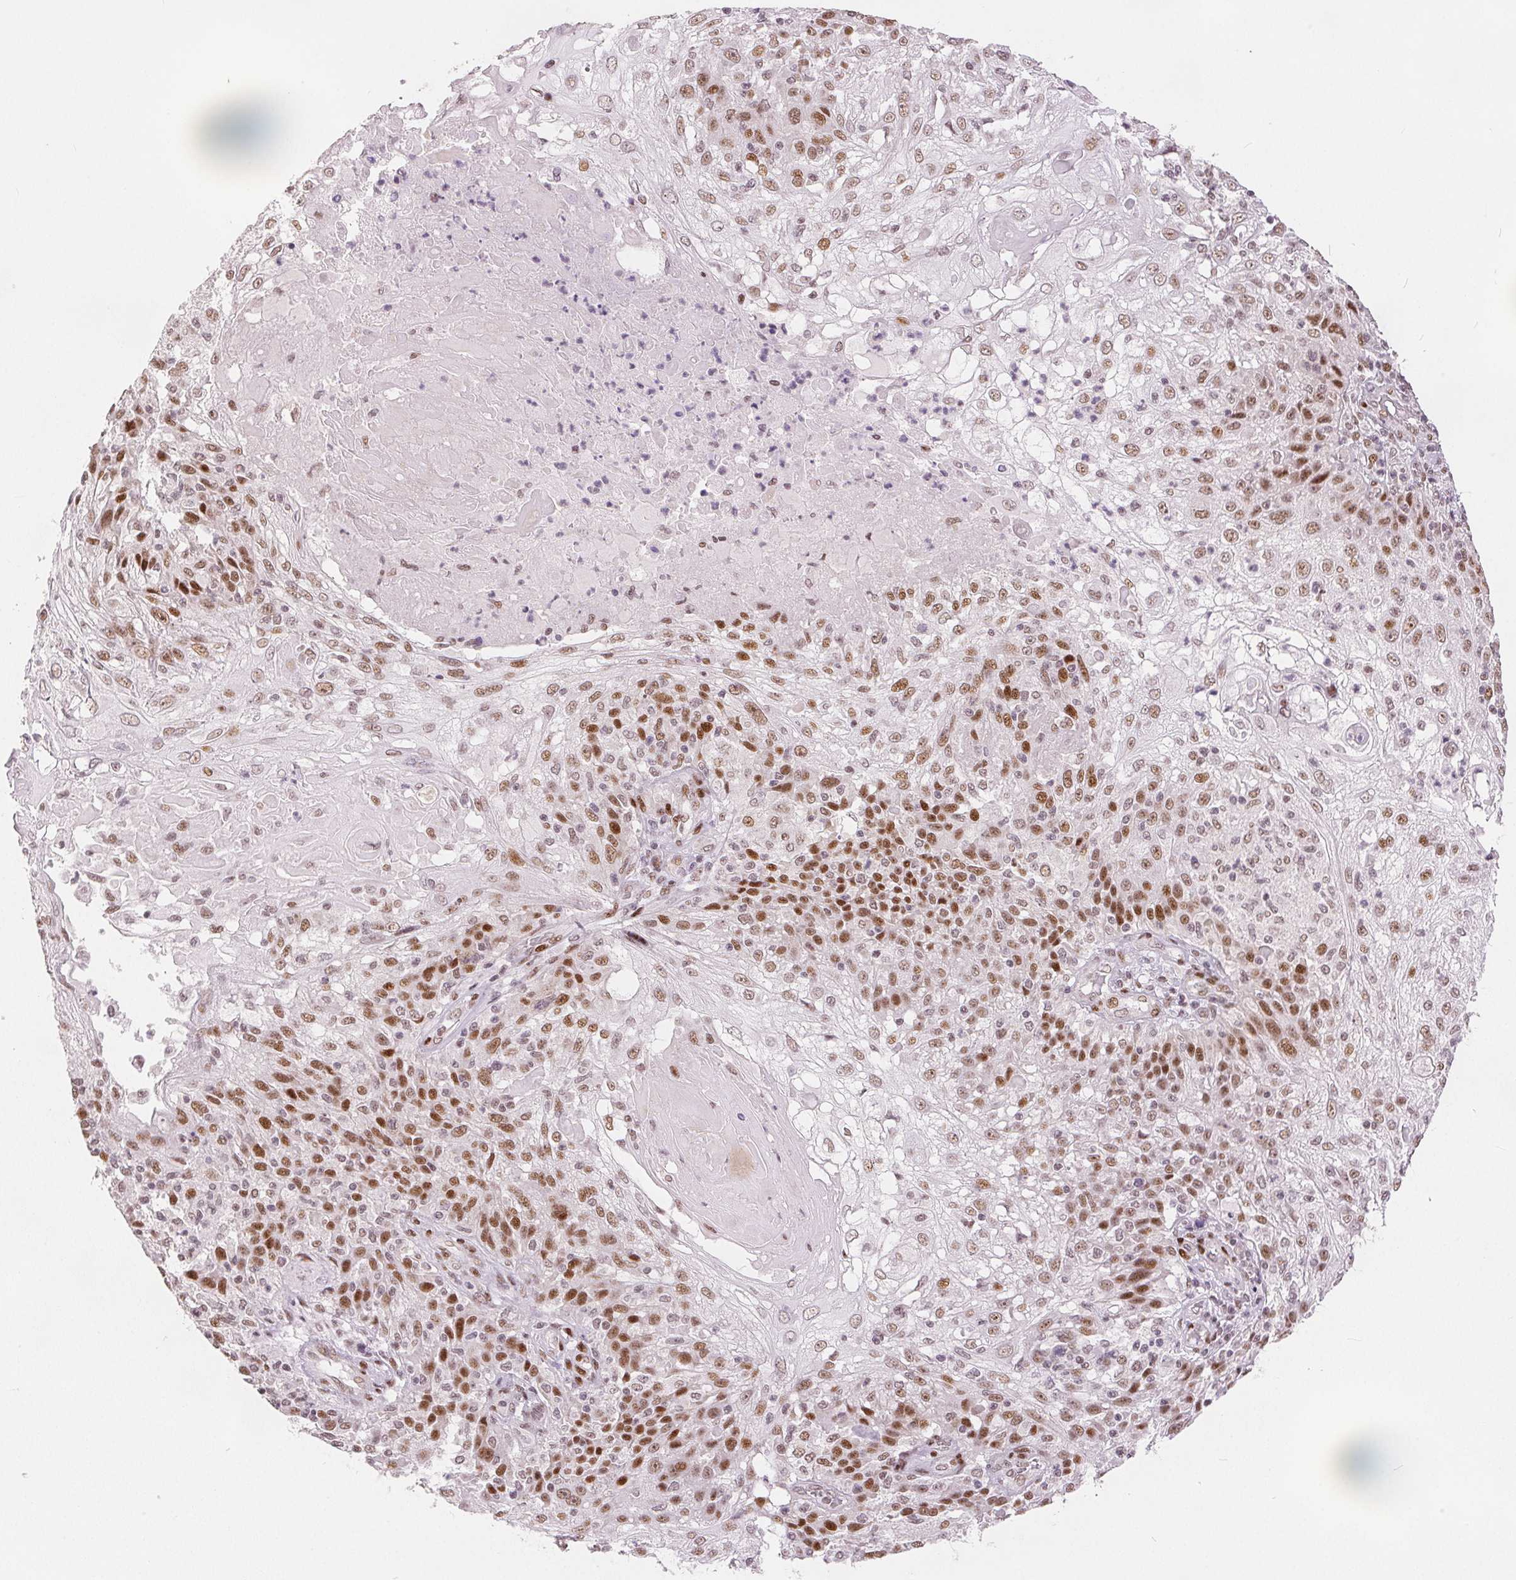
{"staining": {"intensity": "moderate", "quantity": ">75%", "location": "nuclear"}, "tissue": "skin cancer", "cell_type": "Tumor cells", "image_type": "cancer", "snomed": [{"axis": "morphology", "description": "Normal tissue, NOS"}, {"axis": "morphology", "description": "Squamous cell carcinoma, NOS"}, {"axis": "topography", "description": "Skin"}], "caption": "Immunohistochemistry (IHC) photomicrograph of skin cancer (squamous cell carcinoma) stained for a protein (brown), which exhibits medium levels of moderate nuclear positivity in about >75% of tumor cells.", "gene": "ZNF703", "patient": {"sex": "female", "age": 83}}